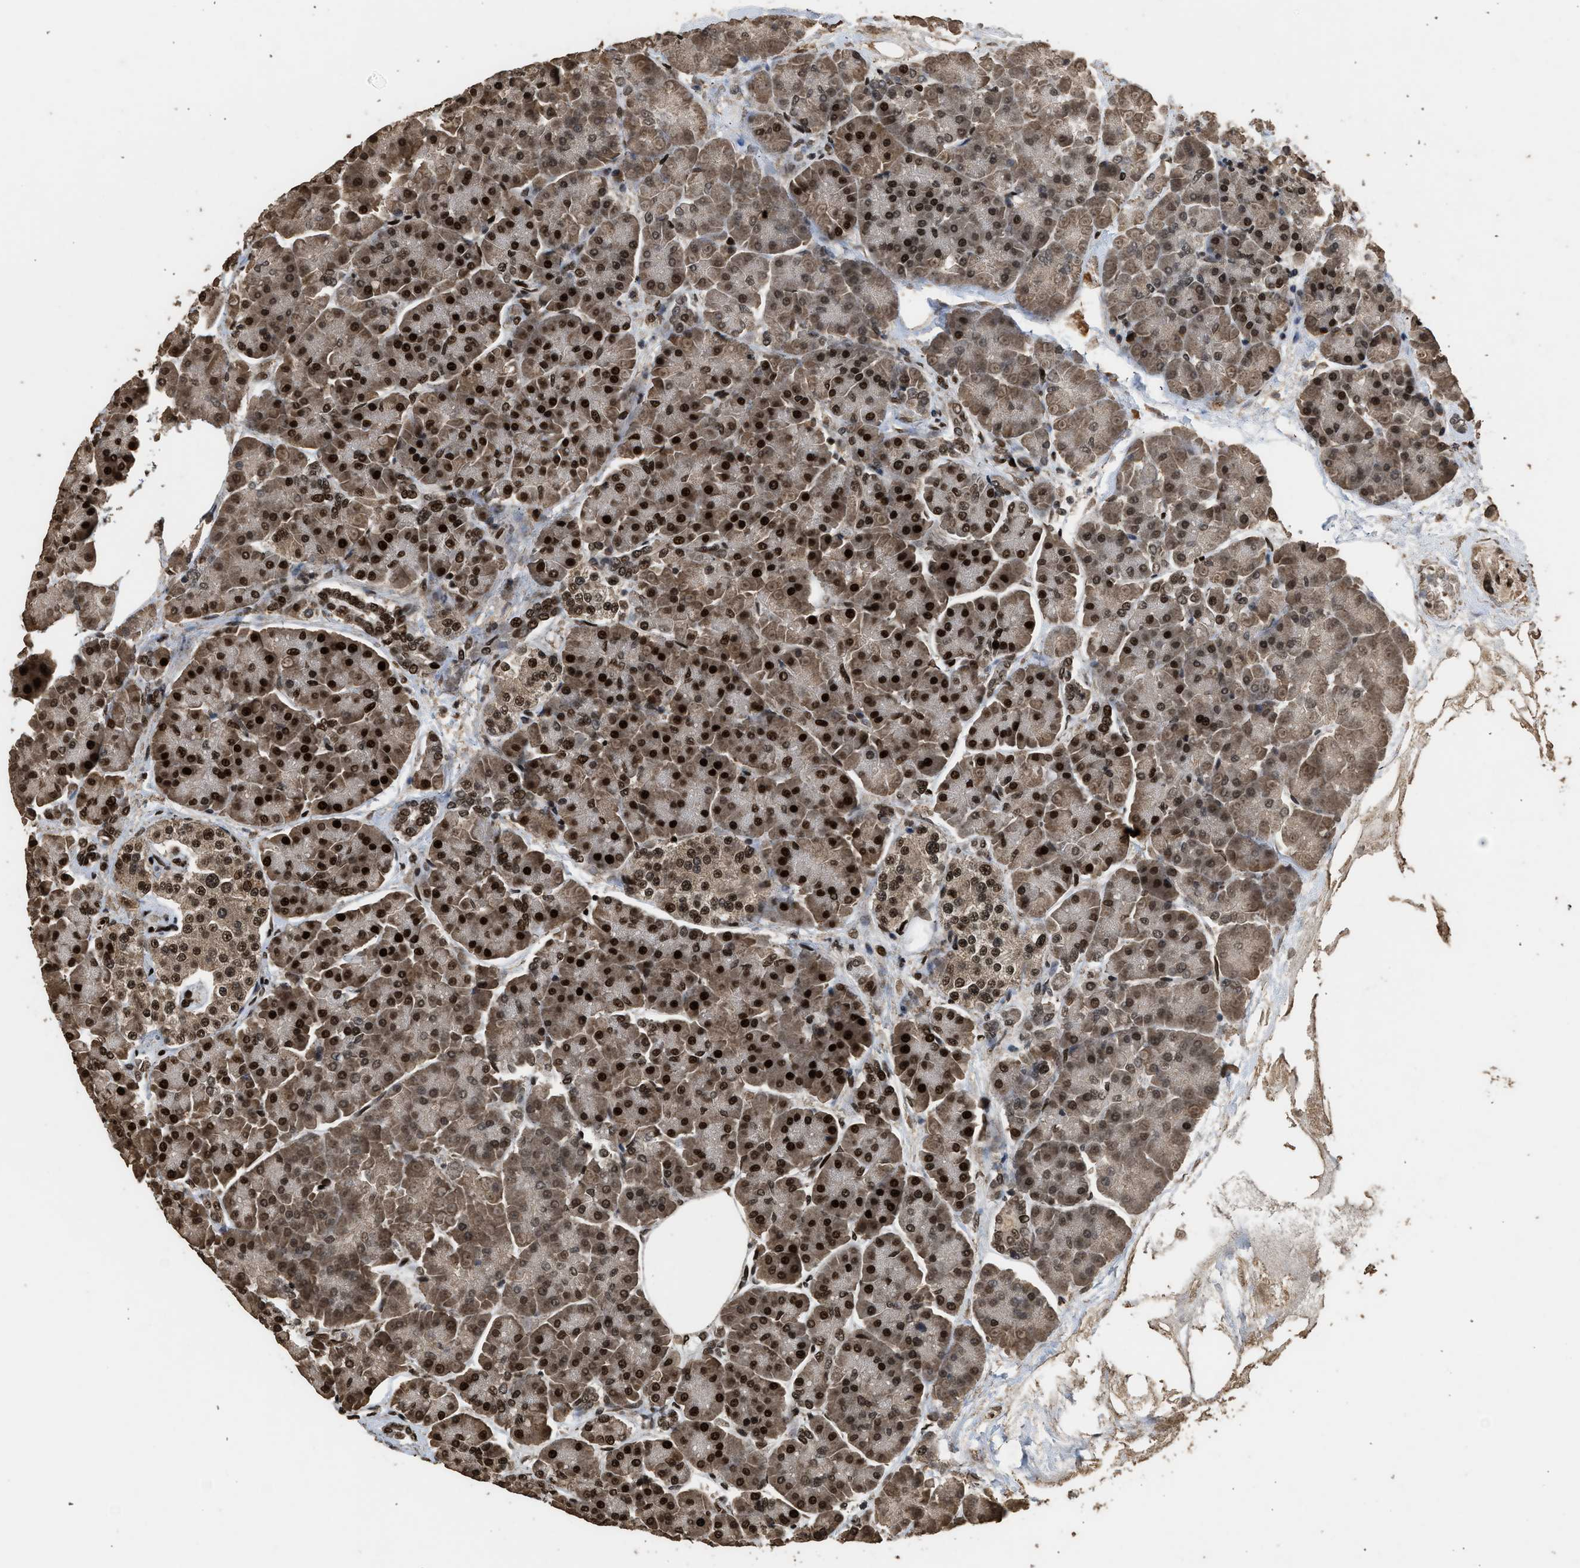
{"staining": {"intensity": "strong", "quantity": ">75%", "location": "nuclear"}, "tissue": "pancreas", "cell_type": "Exocrine glandular cells", "image_type": "normal", "snomed": [{"axis": "morphology", "description": "Normal tissue, NOS"}, {"axis": "topography", "description": "Pancreas"}], "caption": "The histopathology image exhibits immunohistochemical staining of benign pancreas. There is strong nuclear staining is seen in about >75% of exocrine glandular cells.", "gene": "PPP4R3B", "patient": {"sex": "female", "age": 70}}